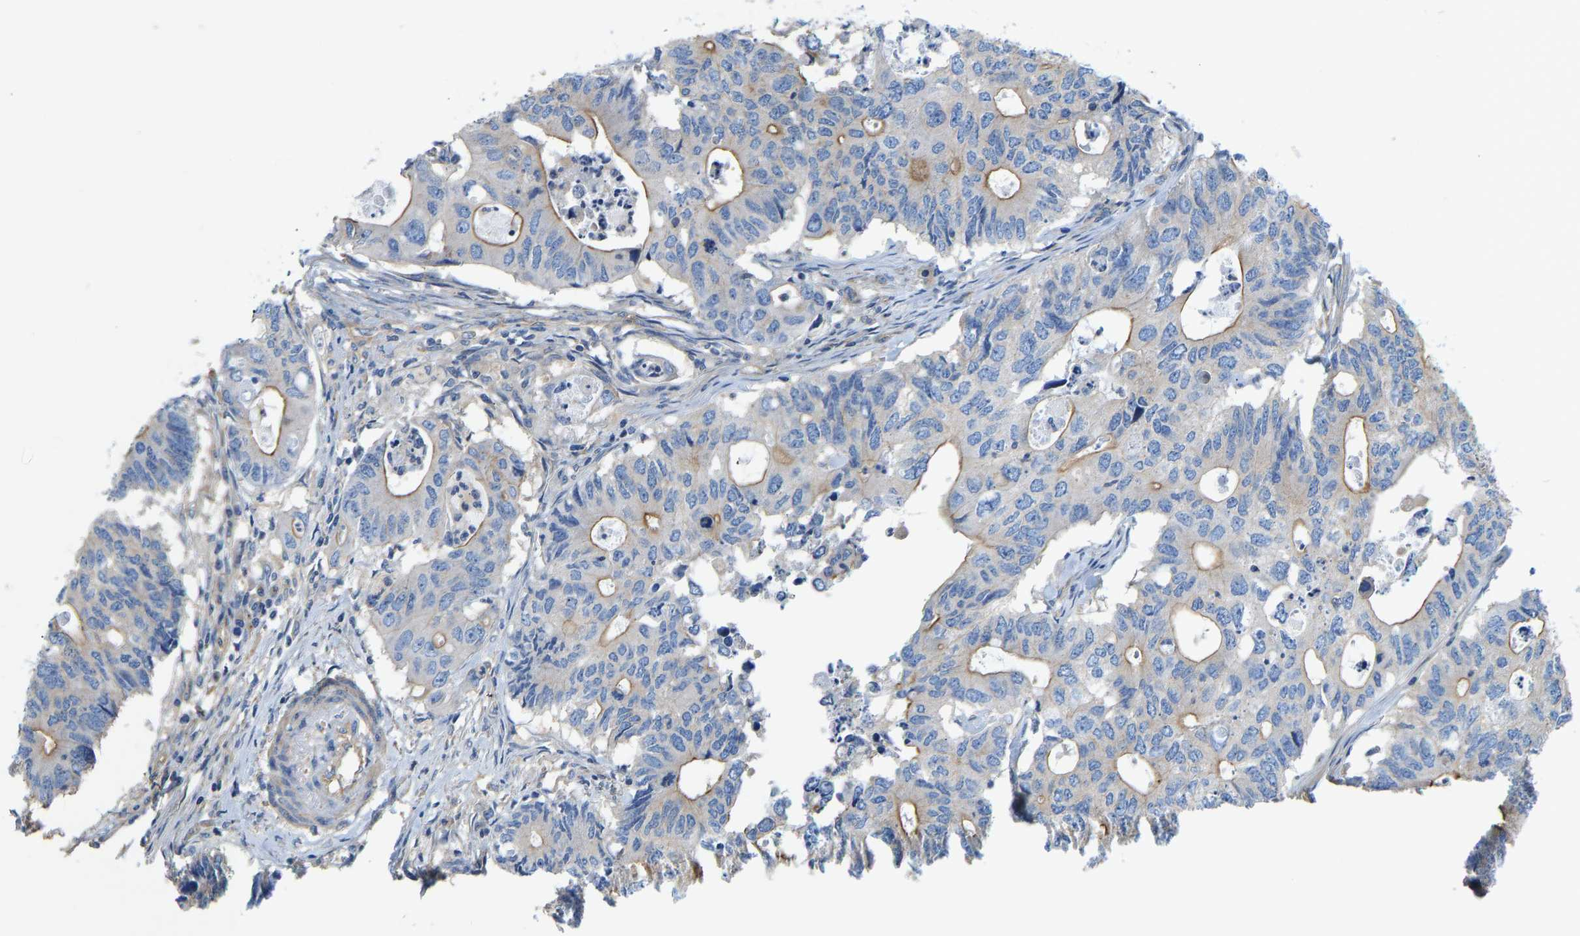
{"staining": {"intensity": "moderate", "quantity": "<25%", "location": "cytoplasmic/membranous"}, "tissue": "colorectal cancer", "cell_type": "Tumor cells", "image_type": "cancer", "snomed": [{"axis": "morphology", "description": "Adenocarcinoma, NOS"}, {"axis": "topography", "description": "Colon"}], "caption": "Immunohistochemistry image of neoplastic tissue: human adenocarcinoma (colorectal) stained using IHC demonstrates low levels of moderate protein expression localized specifically in the cytoplasmic/membranous of tumor cells, appearing as a cytoplasmic/membranous brown color.", "gene": "CHAD", "patient": {"sex": "male", "age": 71}}